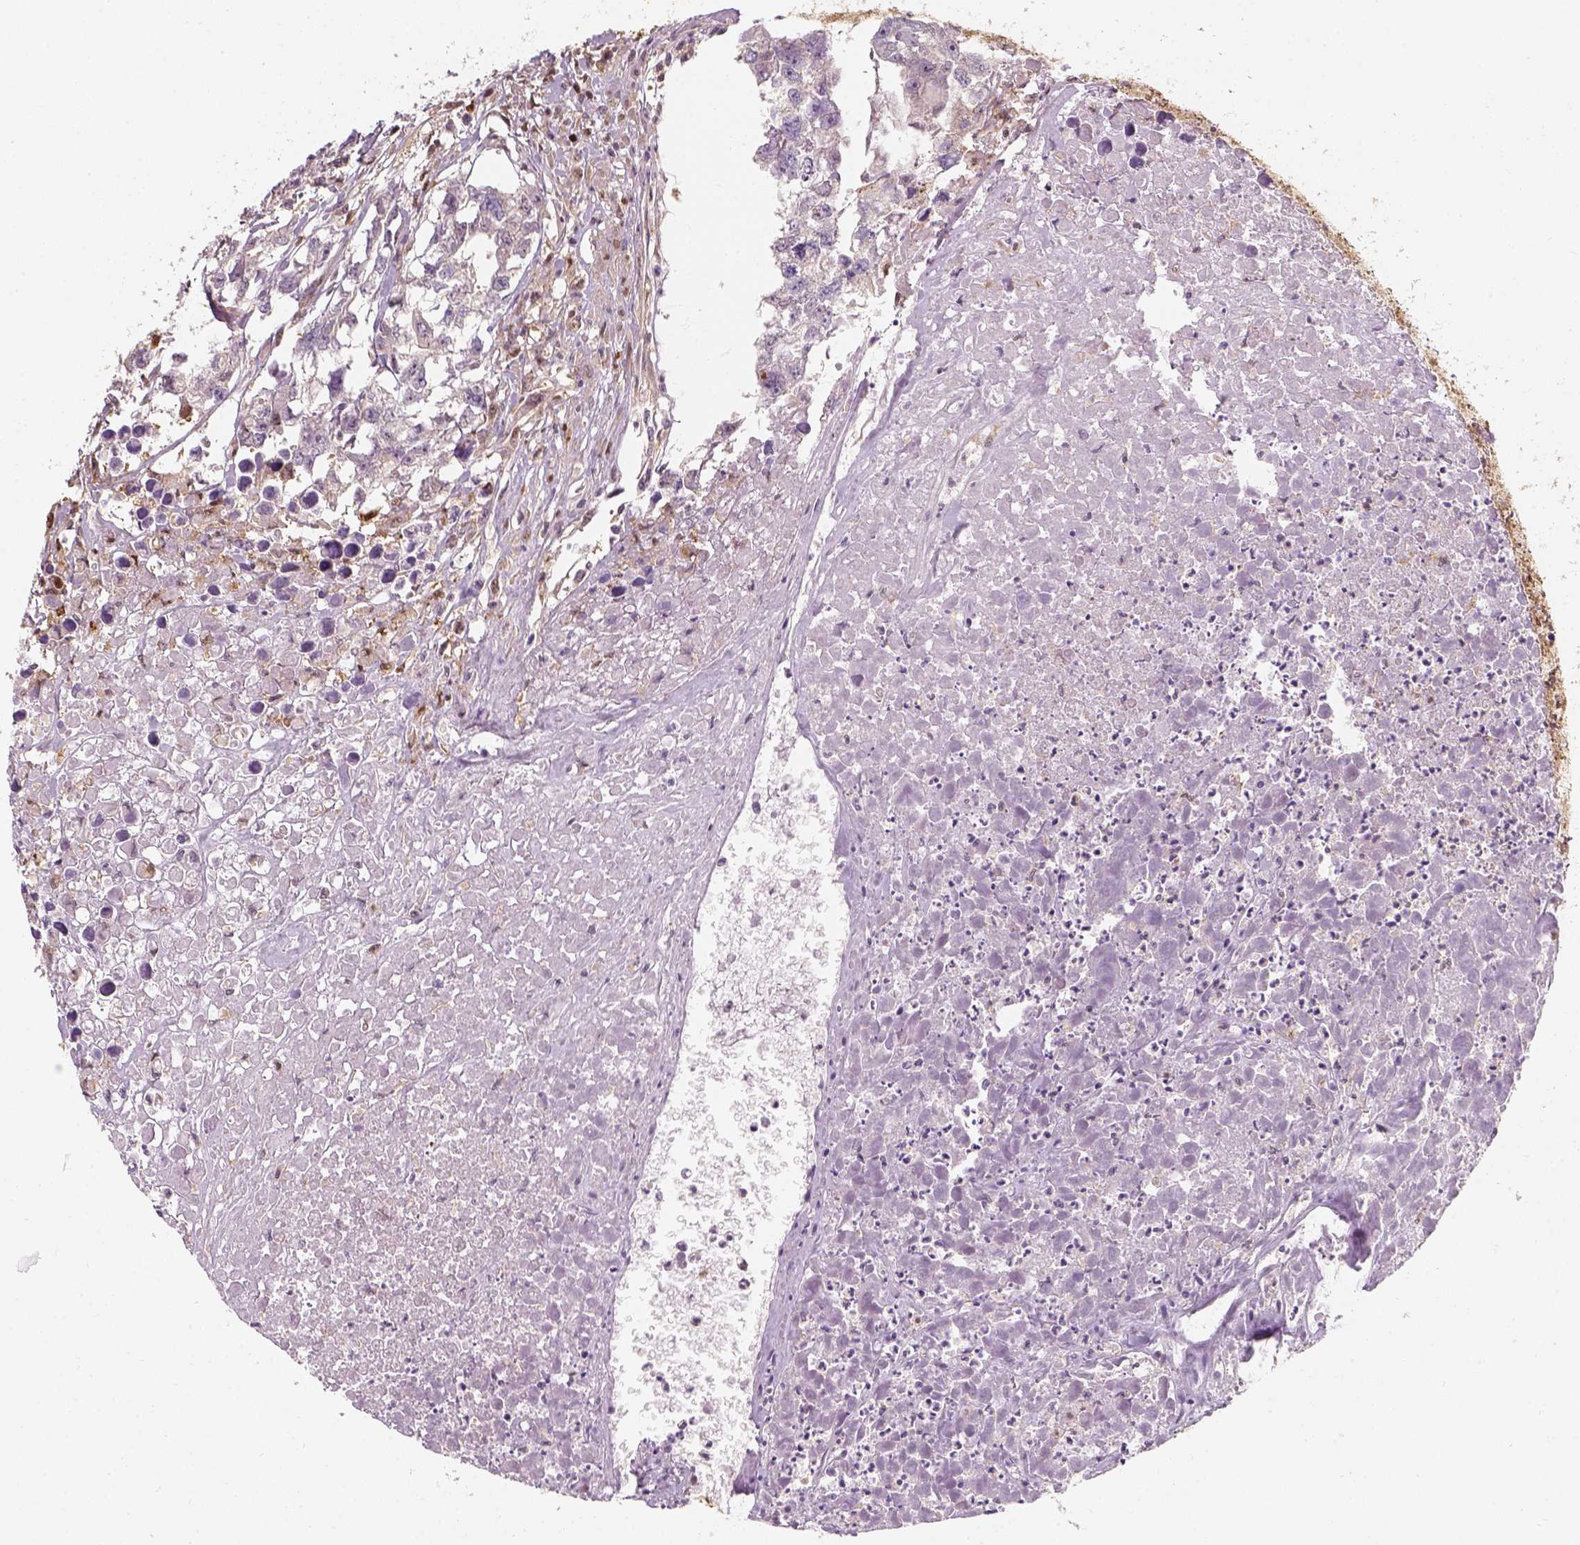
{"staining": {"intensity": "weak", "quantity": "25%-75%", "location": "cytoplasmic/membranous"}, "tissue": "testis cancer", "cell_type": "Tumor cells", "image_type": "cancer", "snomed": [{"axis": "morphology", "description": "Carcinoma, Embryonal, NOS"}, {"axis": "morphology", "description": "Teratoma, malignant, NOS"}, {"axis": "topography", "description": "Testis"}], "caption": "This is an image of immunohistochemistry staining of teratoma (malignant) (testis), which shows weak expression in the cytoplasmic/membranous of tumor cells.", "gene": "SQSTM1", "patient": {"sex": "male", "age": 44}}